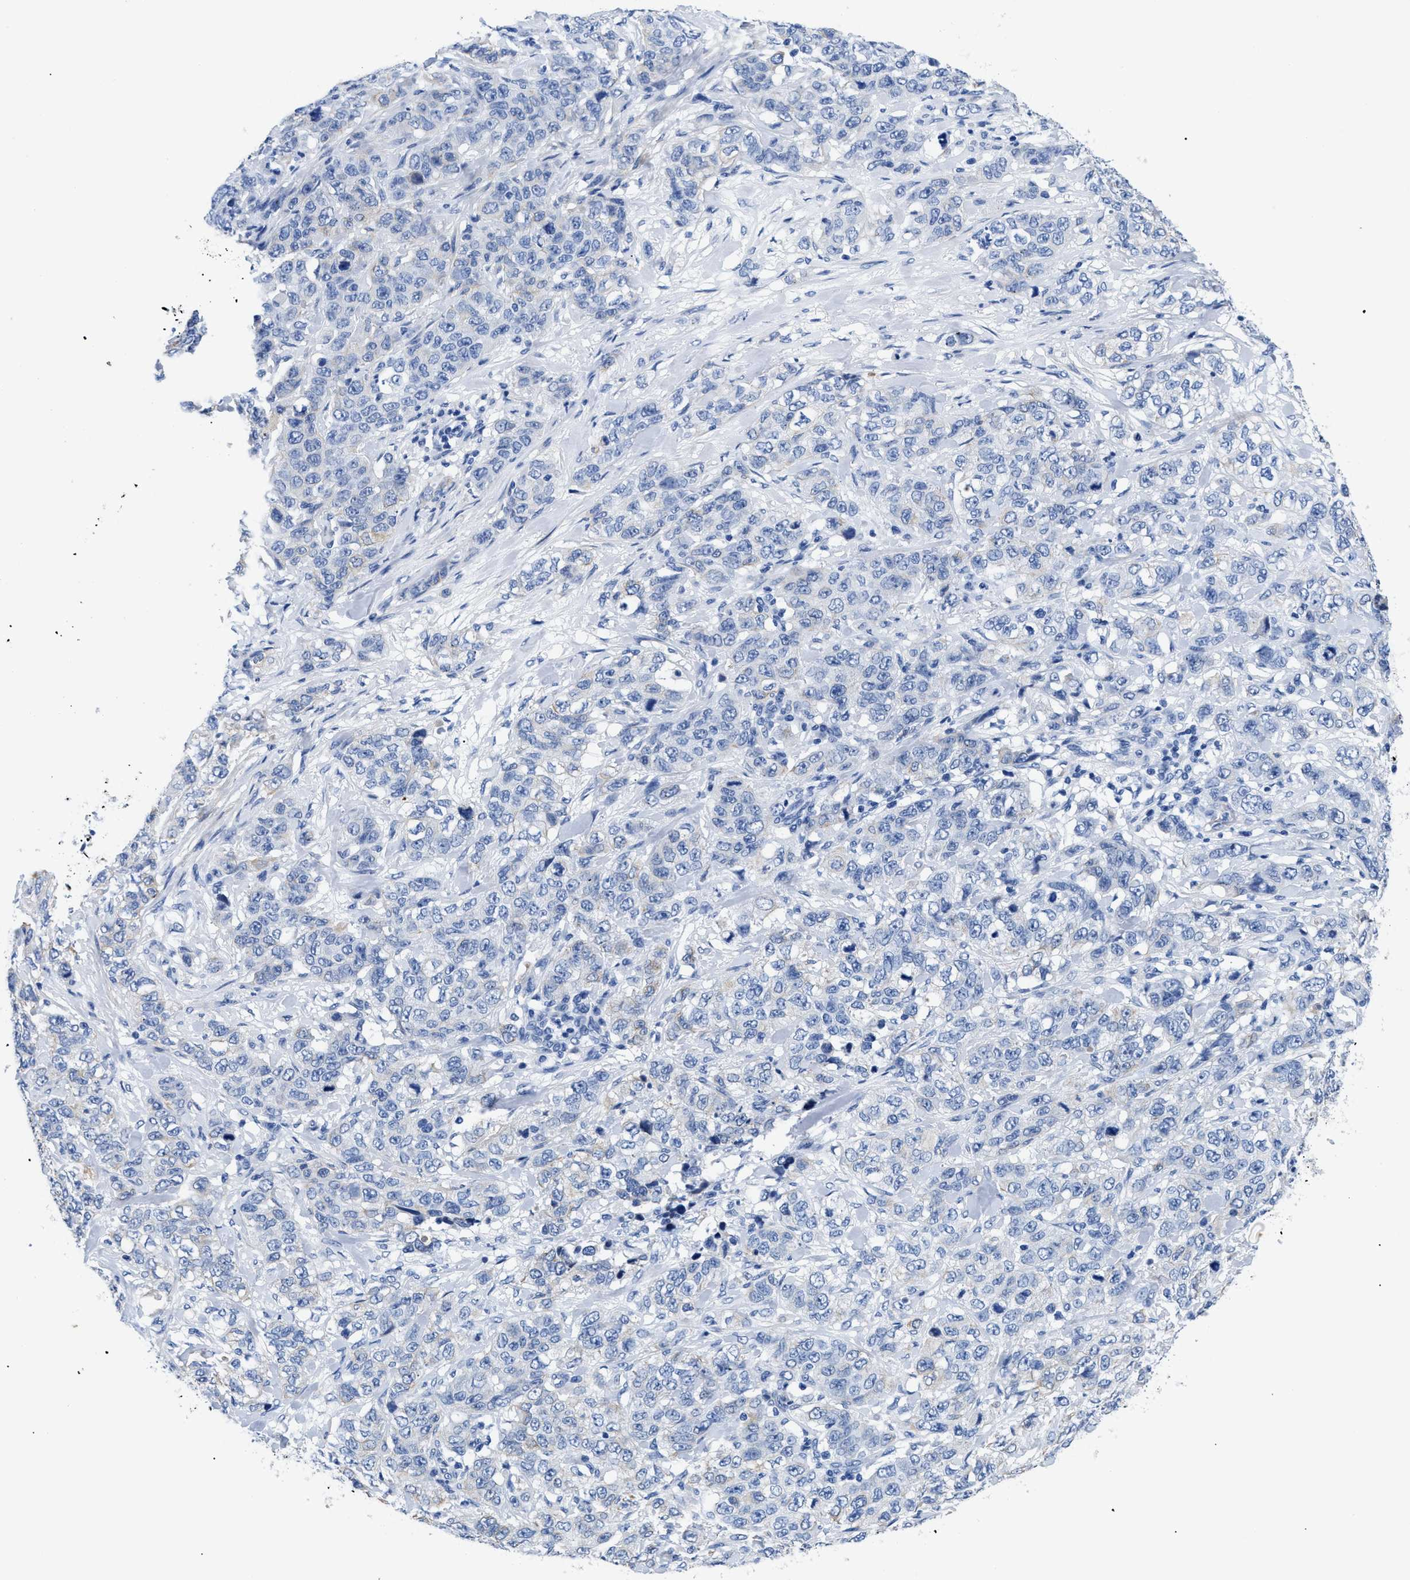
{"staining": {"intensity": "negative", "quantity": "none", "location": "none"}, "tissue": "stomach cancer", "cell_type": "Tumor cells", "image_type": "cancer", "snomed": [{"axis": "morphology", "description": "Adenocarcinoma, NOS"}, {"axis": "topography", "description": "Stomach"}], "caption": "The histopathology image reveals no significant expression in tumor cells of stomach adenocarcinoma.", "gene": "TMEM68", "patient": {"sex": "male", "age": 48}}